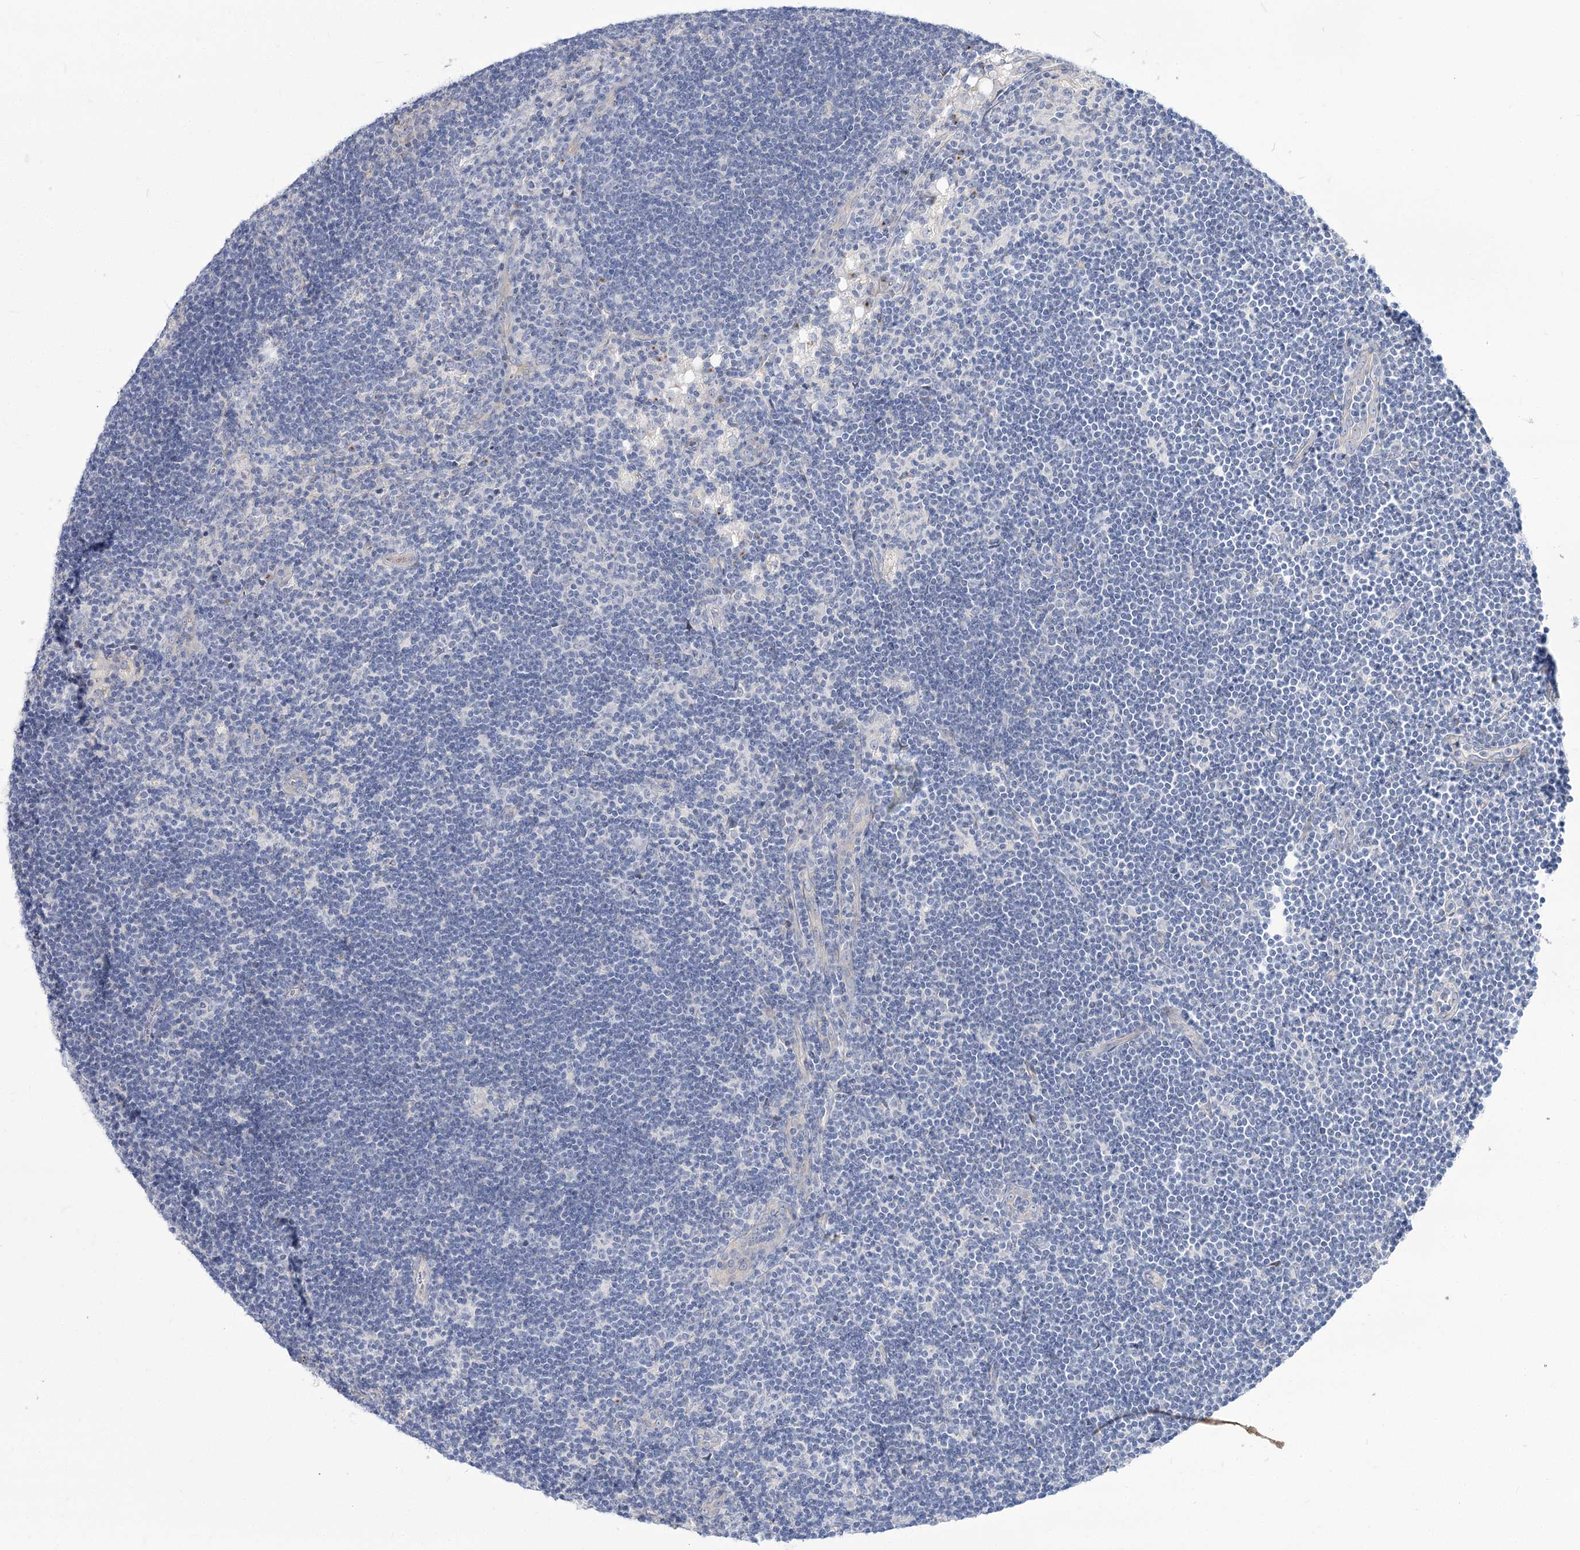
{"staining": {"intensity": "negative", "quantity": "none", "location": "none"}, "tissue": "lymph node", "cell_type": "Germinal center cells", "image_type": "normal", "snomed": [{"axis": "morphology", "description": "Normal tissue, NOS"}, {"axis": "topography", "description": "Lymph node"}], "caption": "Lymph node was stained to show a protein in brown. There is no significant positivity in germinal center cells. (Immunohistochemistry (ihc), brightfield microscopy, high magnification).", "gene": "SUOX", "patient": {"sex": "male", "age": 24}}